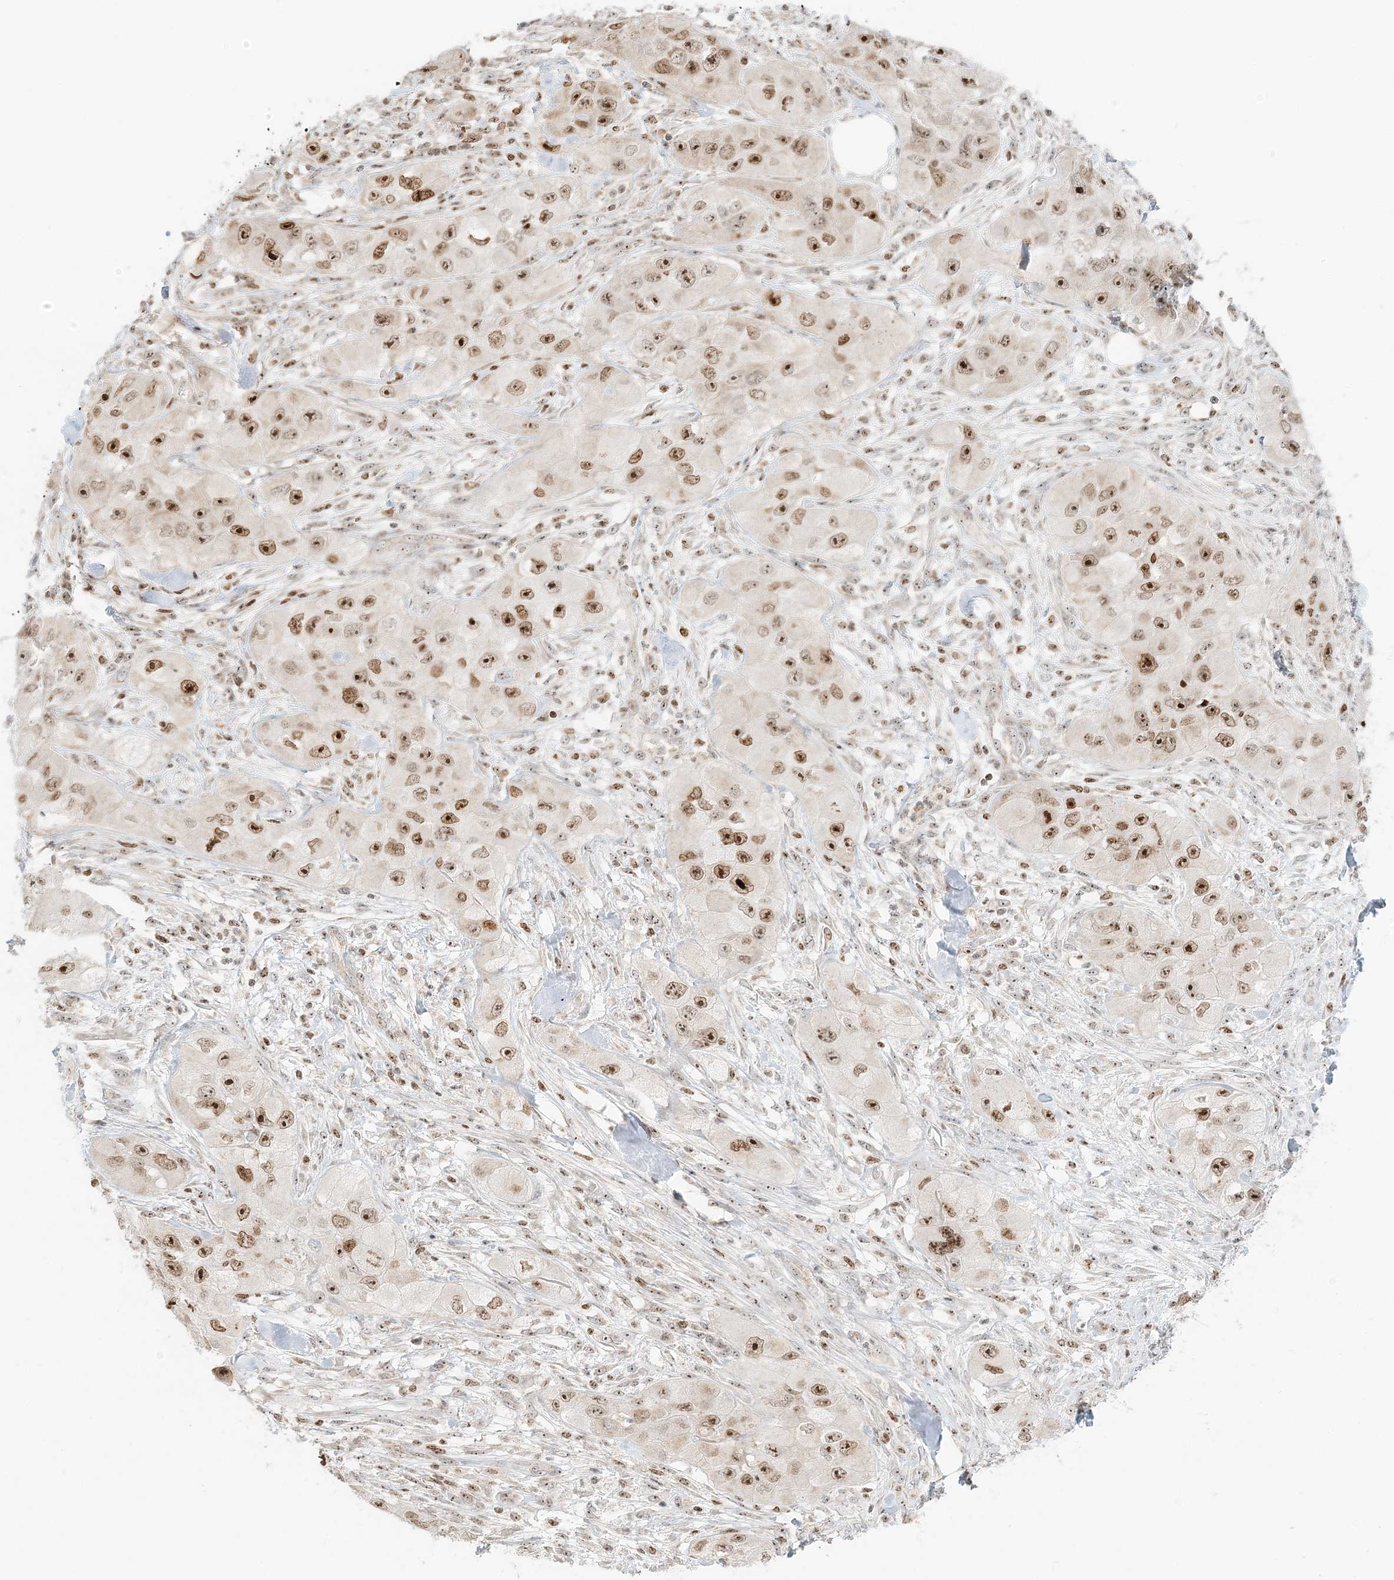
{"staining": {"intensity": "moderate", "quantity": ">75%", "location": "nuclear"}, "tissue": "skin cancer", "cell_type": "Tumor cells", "image_type": "cancer", "snomed": [{"axis": "morphology", "description": "Squamous cell carcinoma, NOS"}, {"axis": "topography", "description": "Skin"}, {"axis": "topography", "description": "Subcutis"}], "caption": "Approximately >75% of tumor cells in human skin cancer display moderate nuclear protein positivity as visualized by brown immunohistochemical staining.", "gene": "UBE2F", "patient": {"sex": "male", "age": 73}}